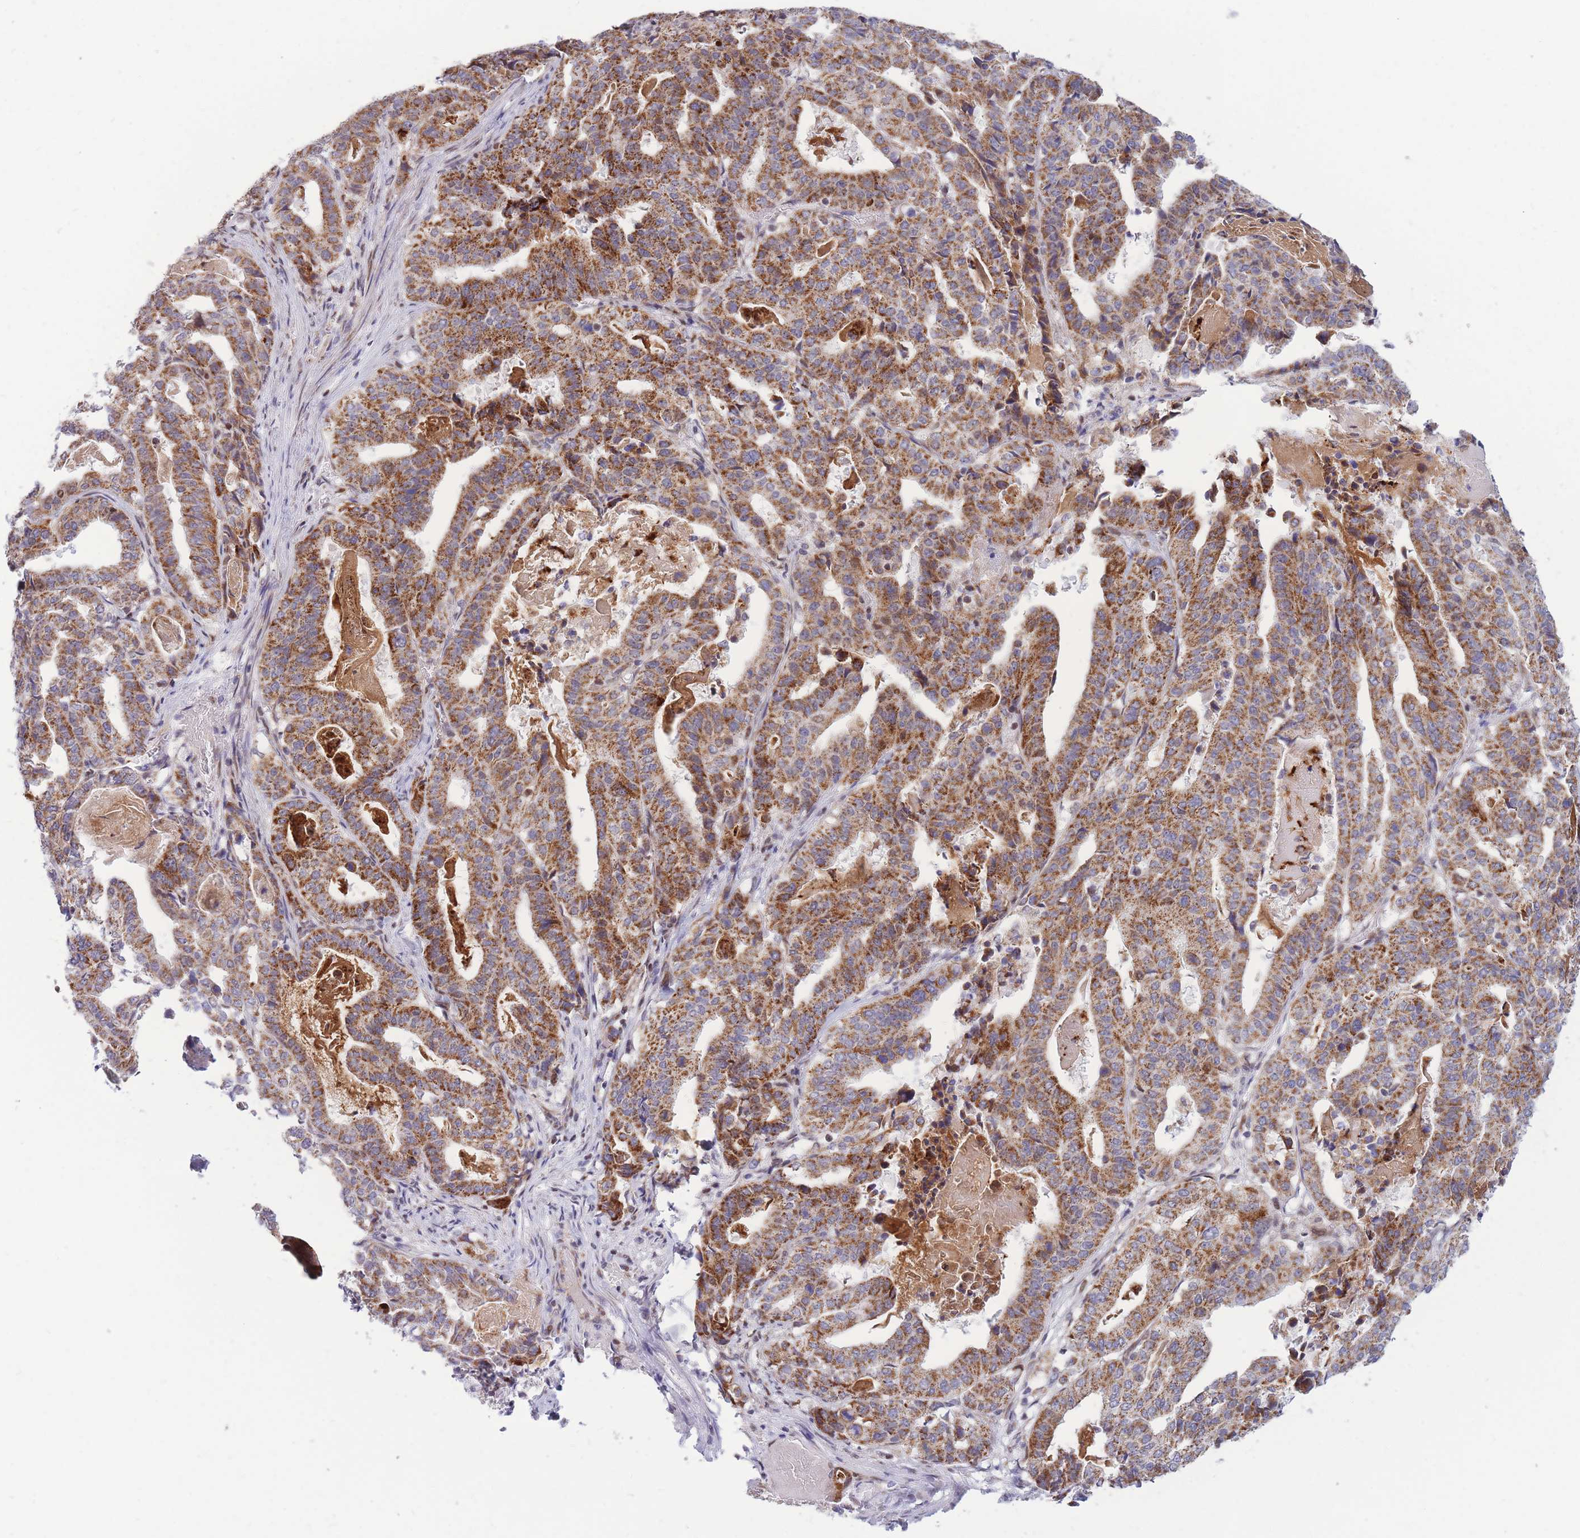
{"staining": {"intensity": "strong", "quantity": ">75%", "location": "cytoplasmic/membranous"}, "tissue": "stomach cancer", "cell_type": "Tumor cells", "image_type": "cancer", "snomed": [{"axis": "morphology", "description": "Adenocarcinoma, NOS"}, {"axis": "topography", "description": "Stomach"}], "caption": "A micrograph of human adenocarcinoma (stomach) stained for a protein reveals strong cytoplasmic/membranous brown staining in tumor cells. Using DAB (brown) and hematoxylin (blue) stains, captured at high magnification using brightfield microscopy.", "gene": "MOB4", "patient": {"sex": "male", "age": 48}}